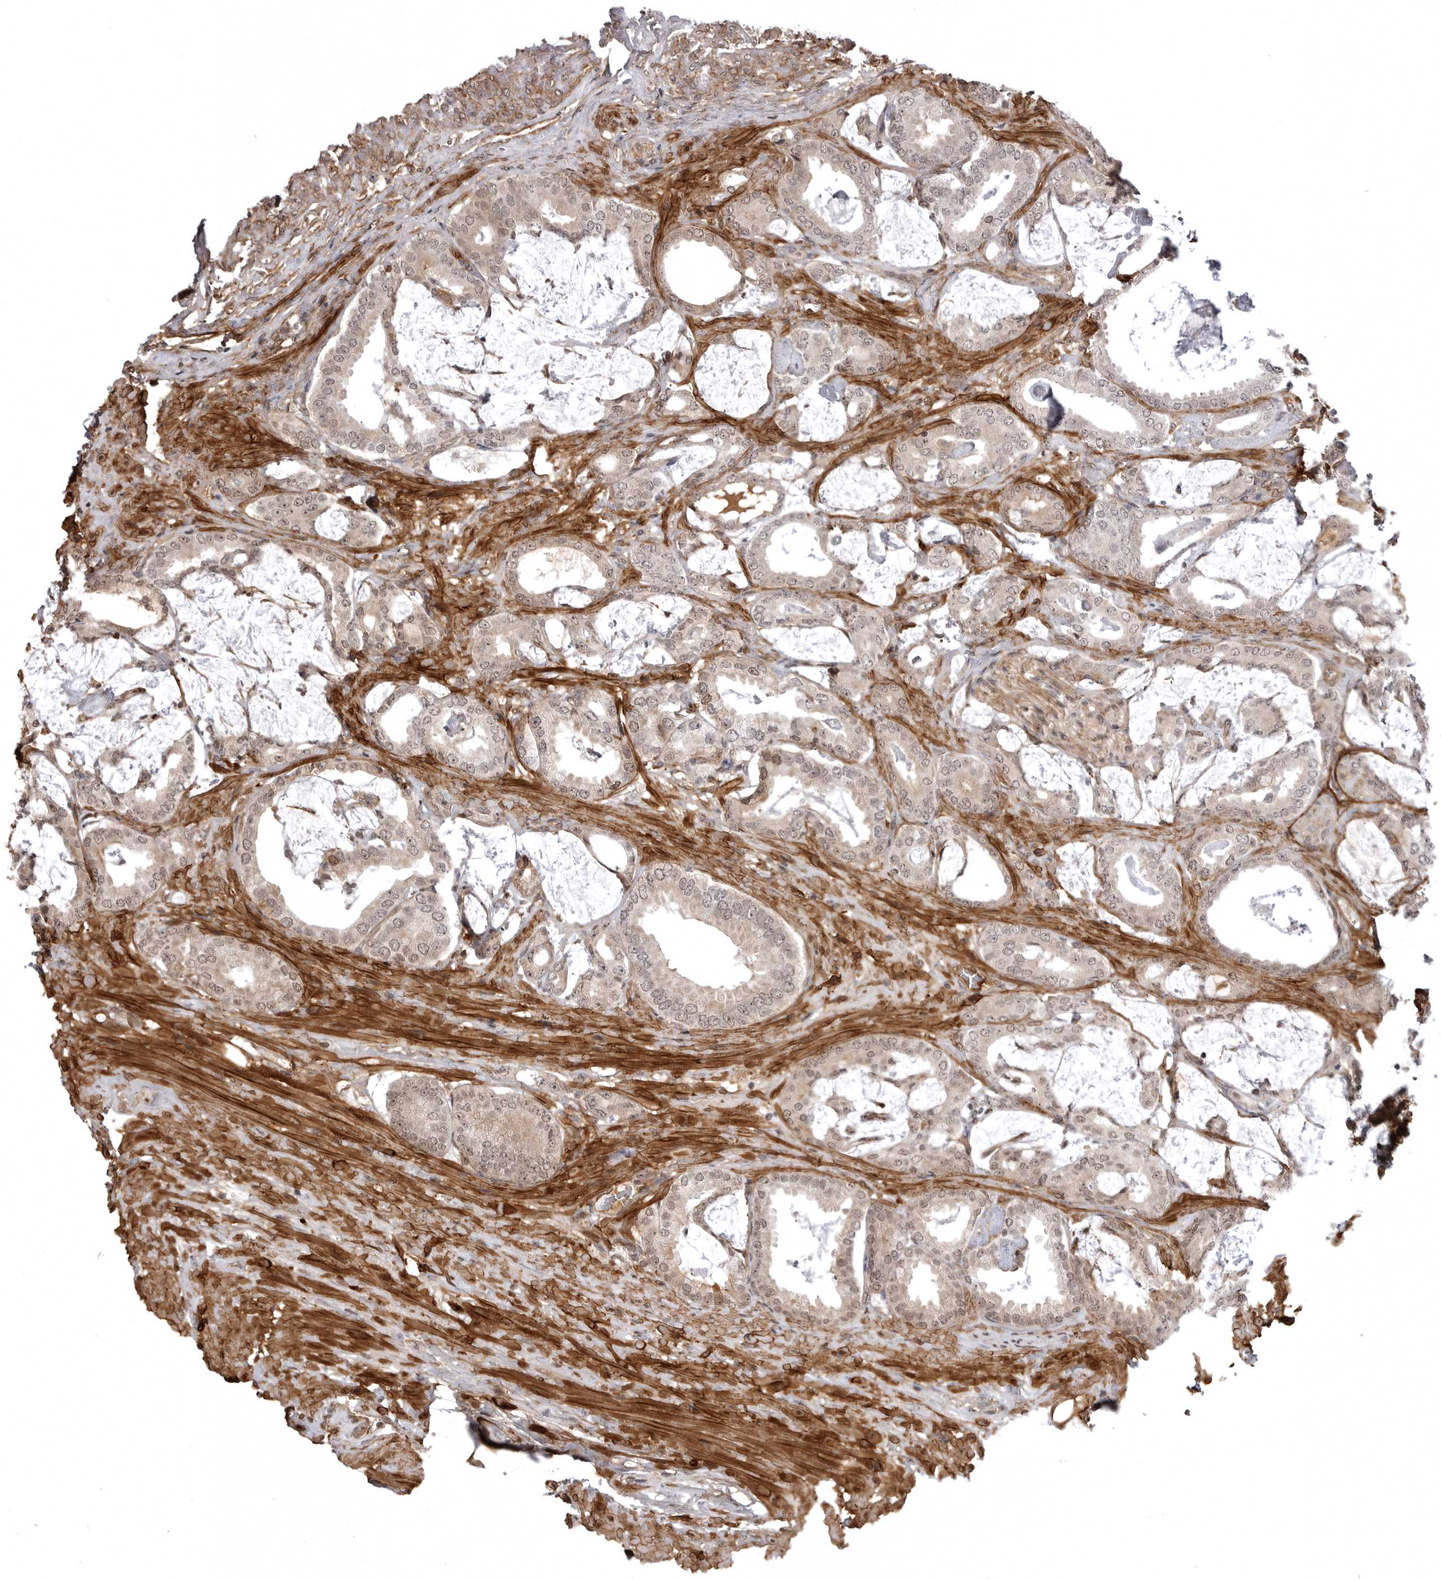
{"staining": {"intensity": "negative", "quantity": "none", "location": "none"}, "tissue": "prostate cancer", "cell_type": "Tumor cells", "image_type": "cancer", "snomed": [{"axis": "morphology", "description": "Adenocarcinoma, Low grade"}, {"axis": "topography", "description": "Prostate"}], "caption": "The immunohistochemistry (IHC) image has no significant expression in tumor cells of prostate cancer (adenocarcinoma (low-grade)) tissue.", "gene": "SORBS1", "patient": {"sex": "male", "age": 71}}